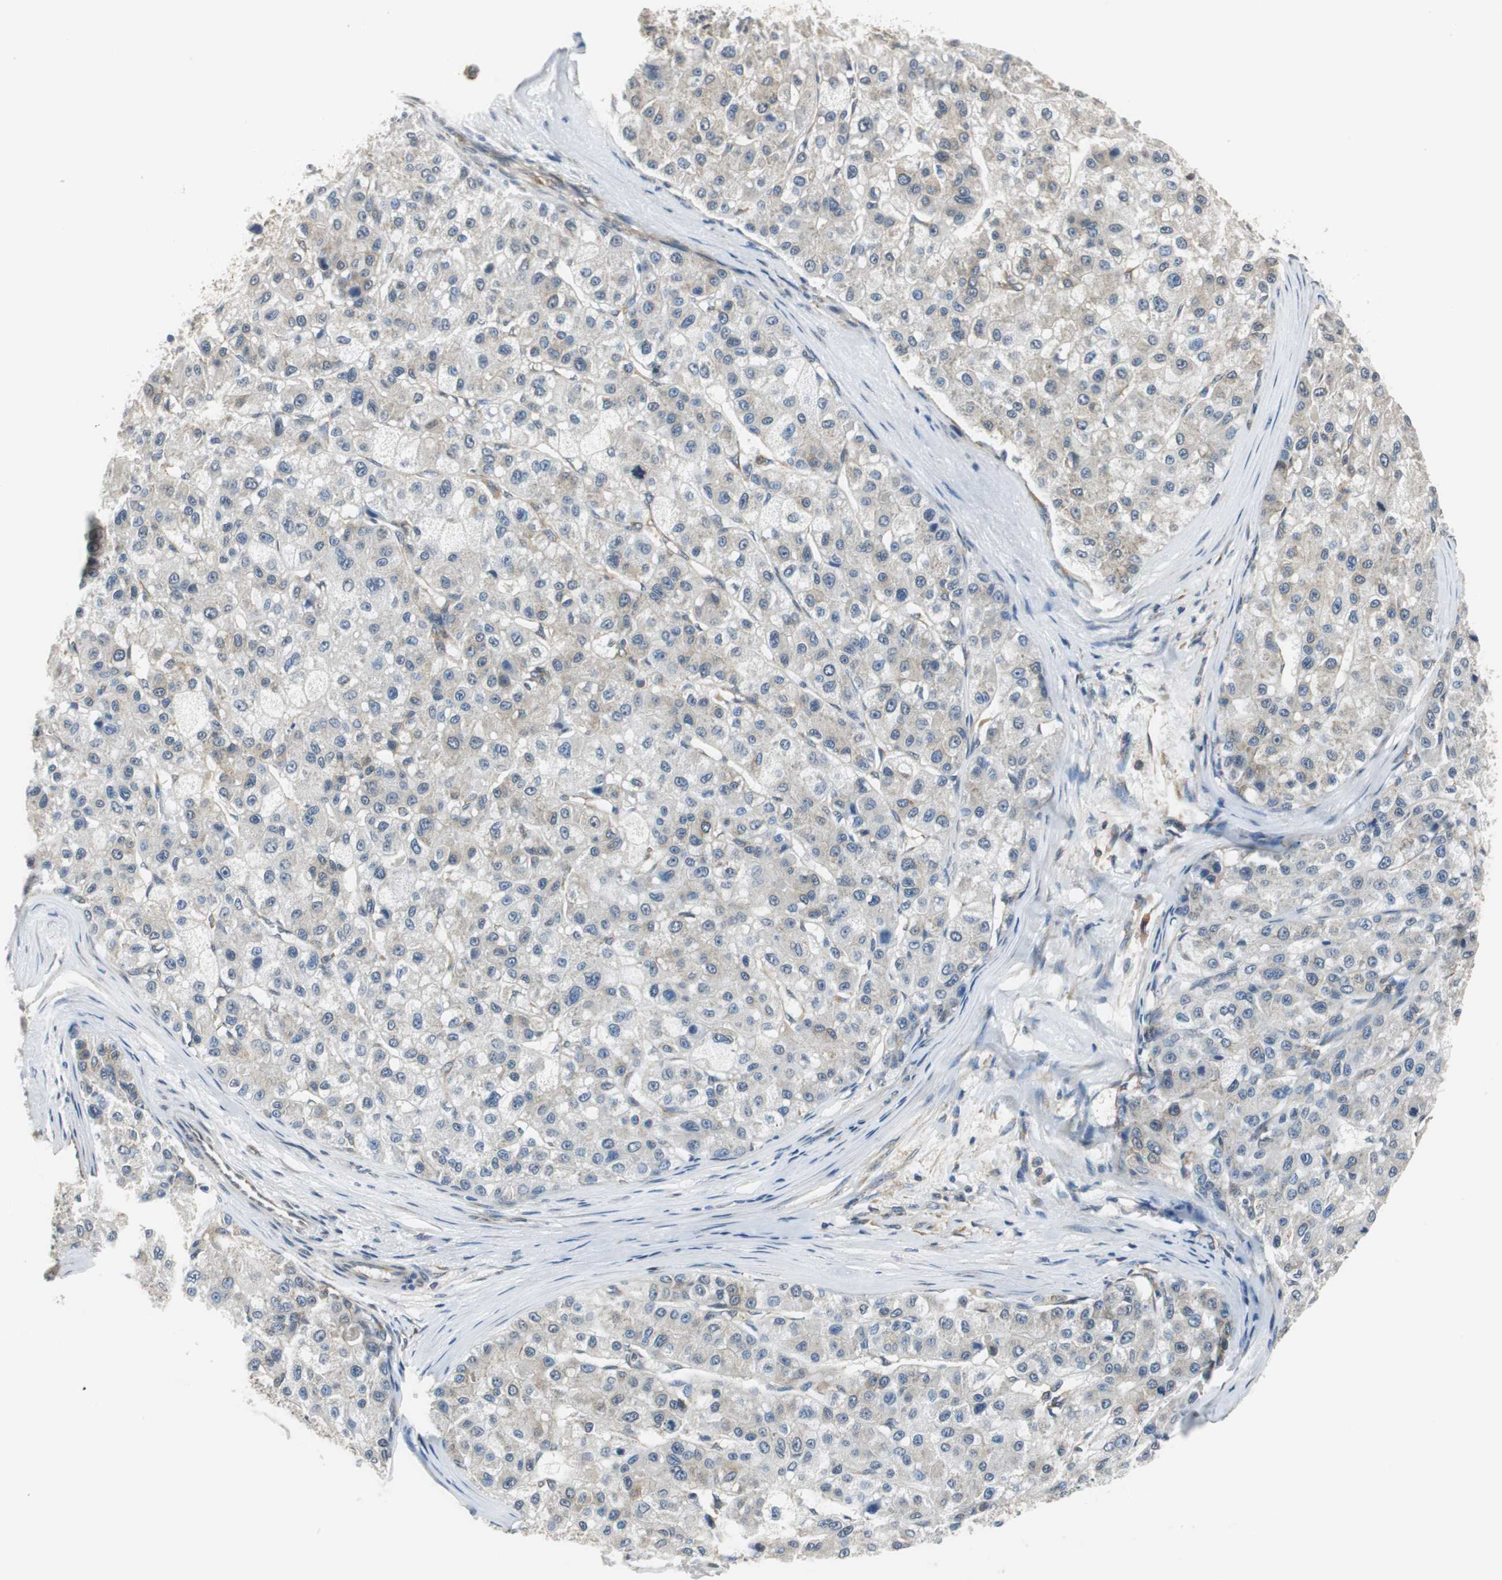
{"staining": {"intensity": "weak", "quantity": "25%-75%", "location": "cytoplasmic/membranous"}, "tissue": "liver cancer", "cell_type": "Tumor cells", "image_type": "cancer", "snomed": [{"axis": "morphology", "description": "Carcinoma, Hepatocellular, NOS"}, {"axis": "topography", "description": "Liver"}], "caption": "Immunohistochemistry (IHC) micrograph of neoplastic tissue: human hepatocellular carcinoma (liver) stained using IHC exhibits low levels of weak protein expression localized specifically in the cytoplasmic/membranous of tumor cells, appearing as a cytoplasmic/membranous brown color.", "gene": "CNOT3", "patient": {"sex": "male", "age": 80}}